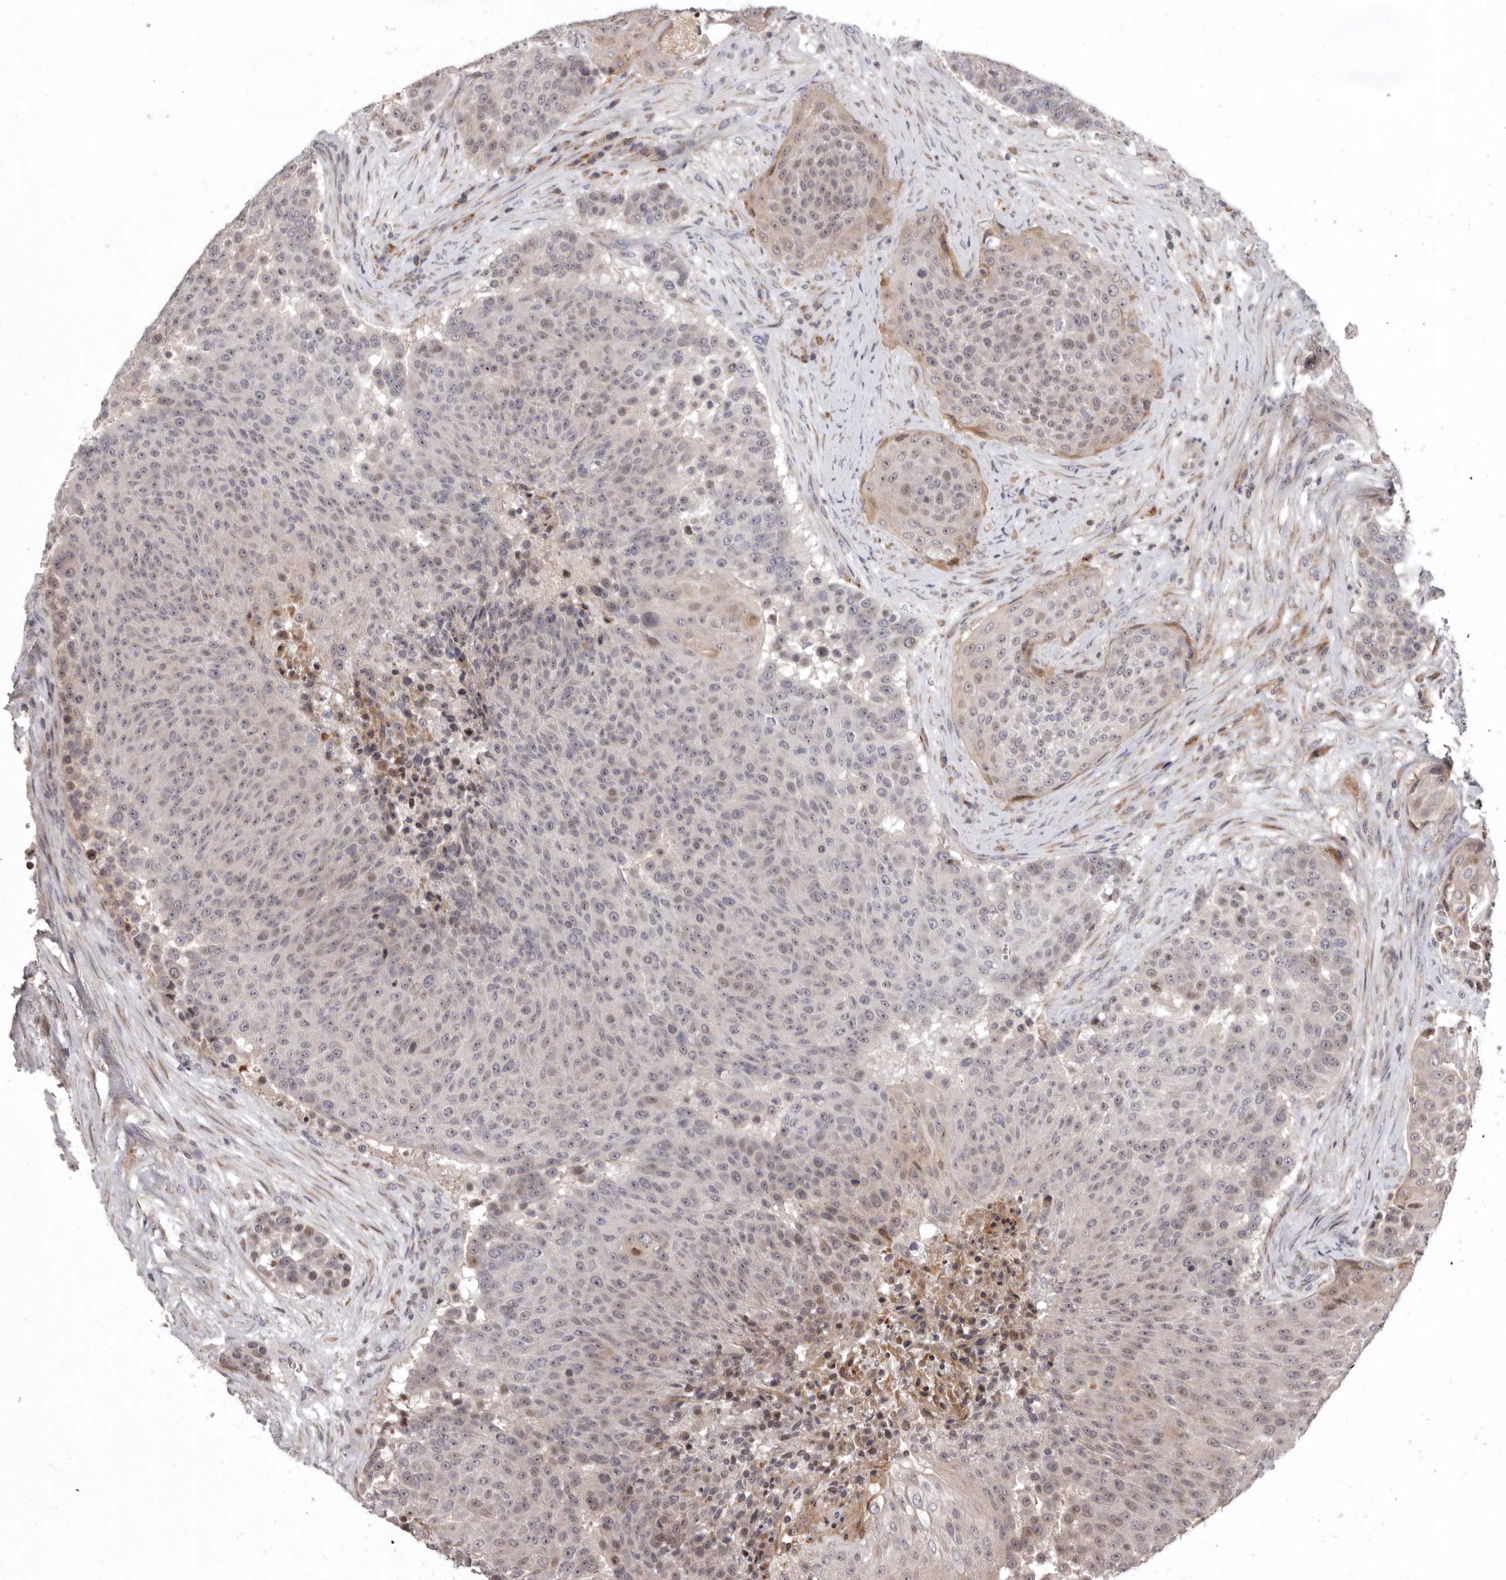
{"staining": {"intensity": "moderate", "quantity": "25%-75%", "location": "nuclear"}, "tissue": "urothelial cancer", "cell_type": "Tumor cells", "image_type": "cancer", "snomed": [{"axis": "morphology", "description": "Urothelial carcinoma, High grade"}, {"axis": "topography", "description": "Urinary bladder"}], "caption": "Immunohistochemistry (DAB) staining of urothelial cancer displays moderate nuclear protein positivity in approximately 25%-75% of tumor cells.", "gene": "AZIN1", "patient": {"sex": "female", "age": 63}}